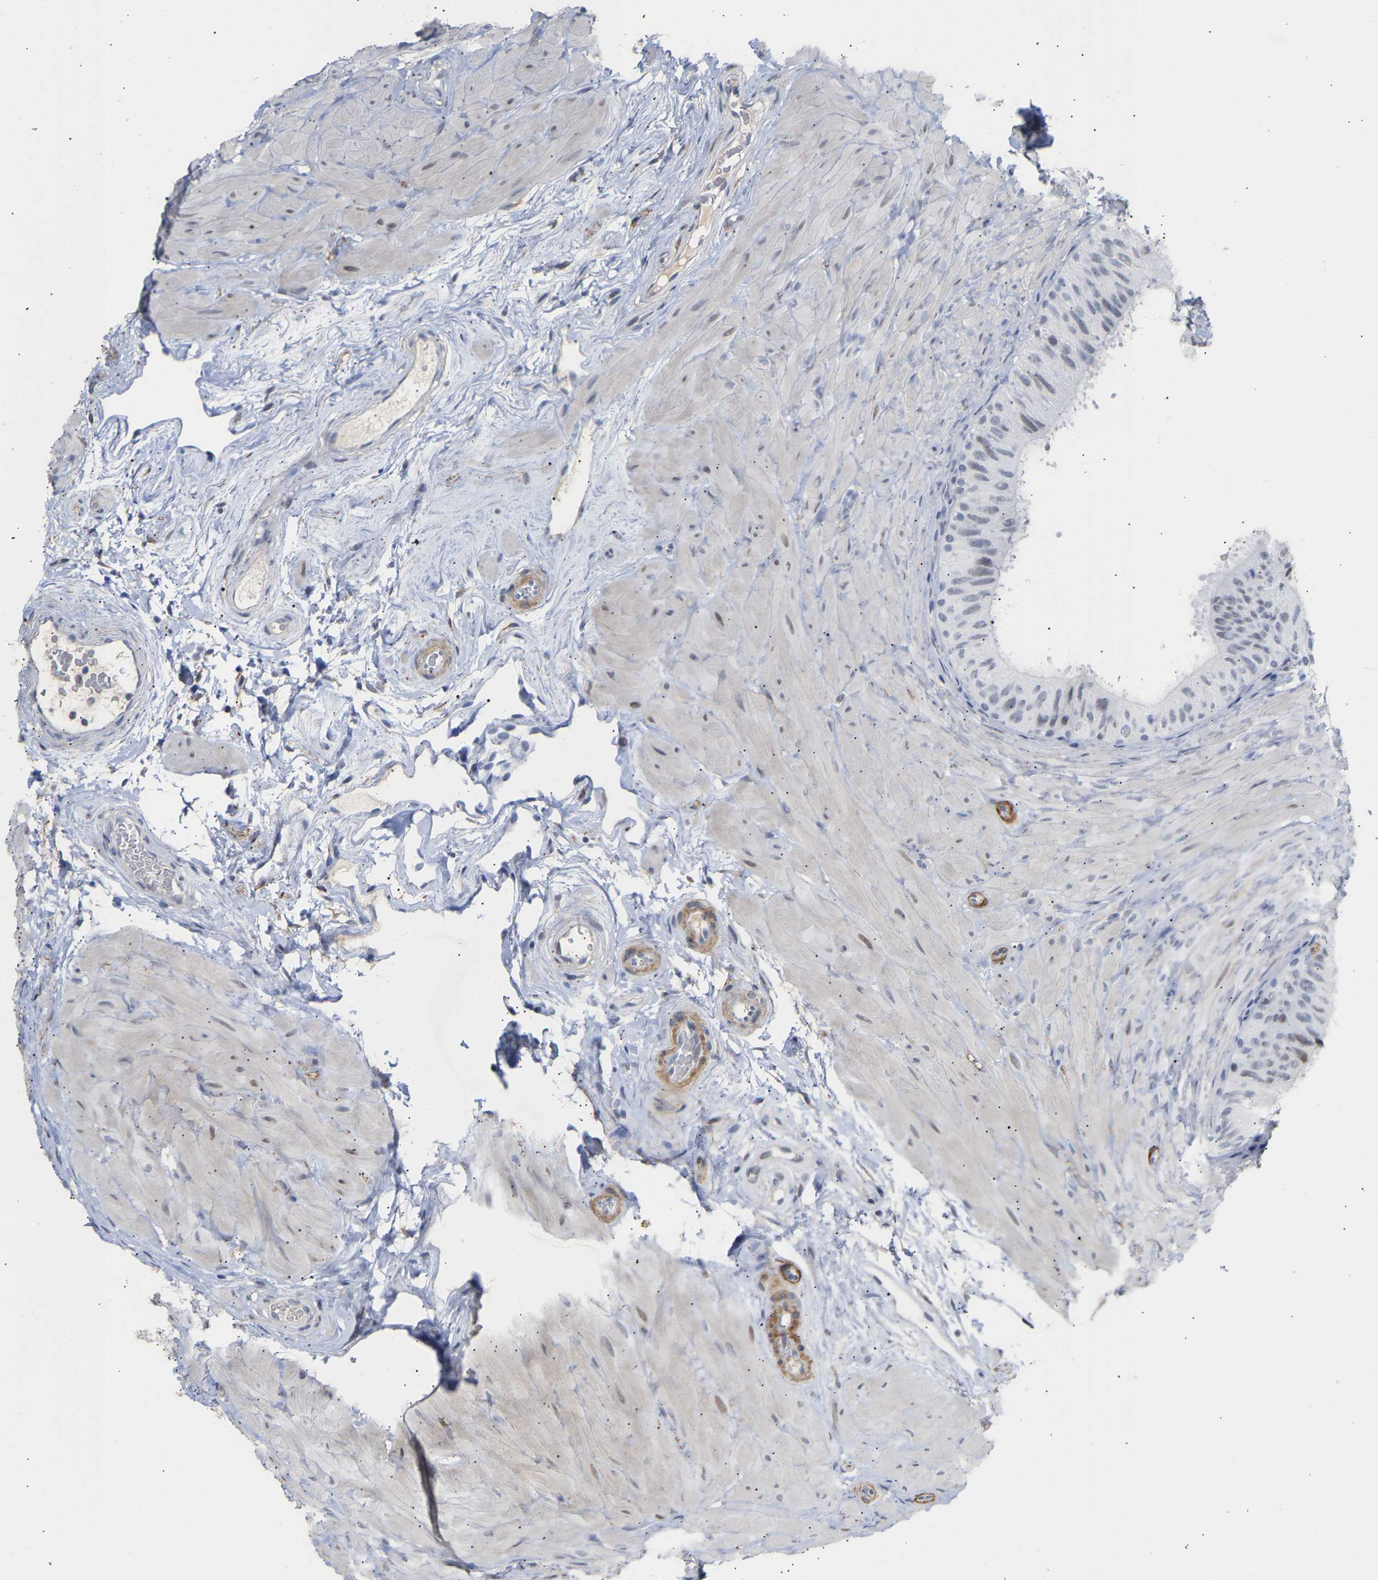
{"staining": {"intensity": "weak", "quantity": "<25%", "location": "nuclear"}, "tissue": "epididymis", "cell_type": "Glandular cells", "image_type": "normal", "snomed": [{"axis": "morphology", "description": "Normal tissue, NOS"}, {"axis": "topography", "description": "Epididymis"}], "caption": "An image of epididymis stained for a protein exhibits no brown staining in glandular cells.", "gene": "AMPH", "patient": {"sex": "male", "age": 34}}